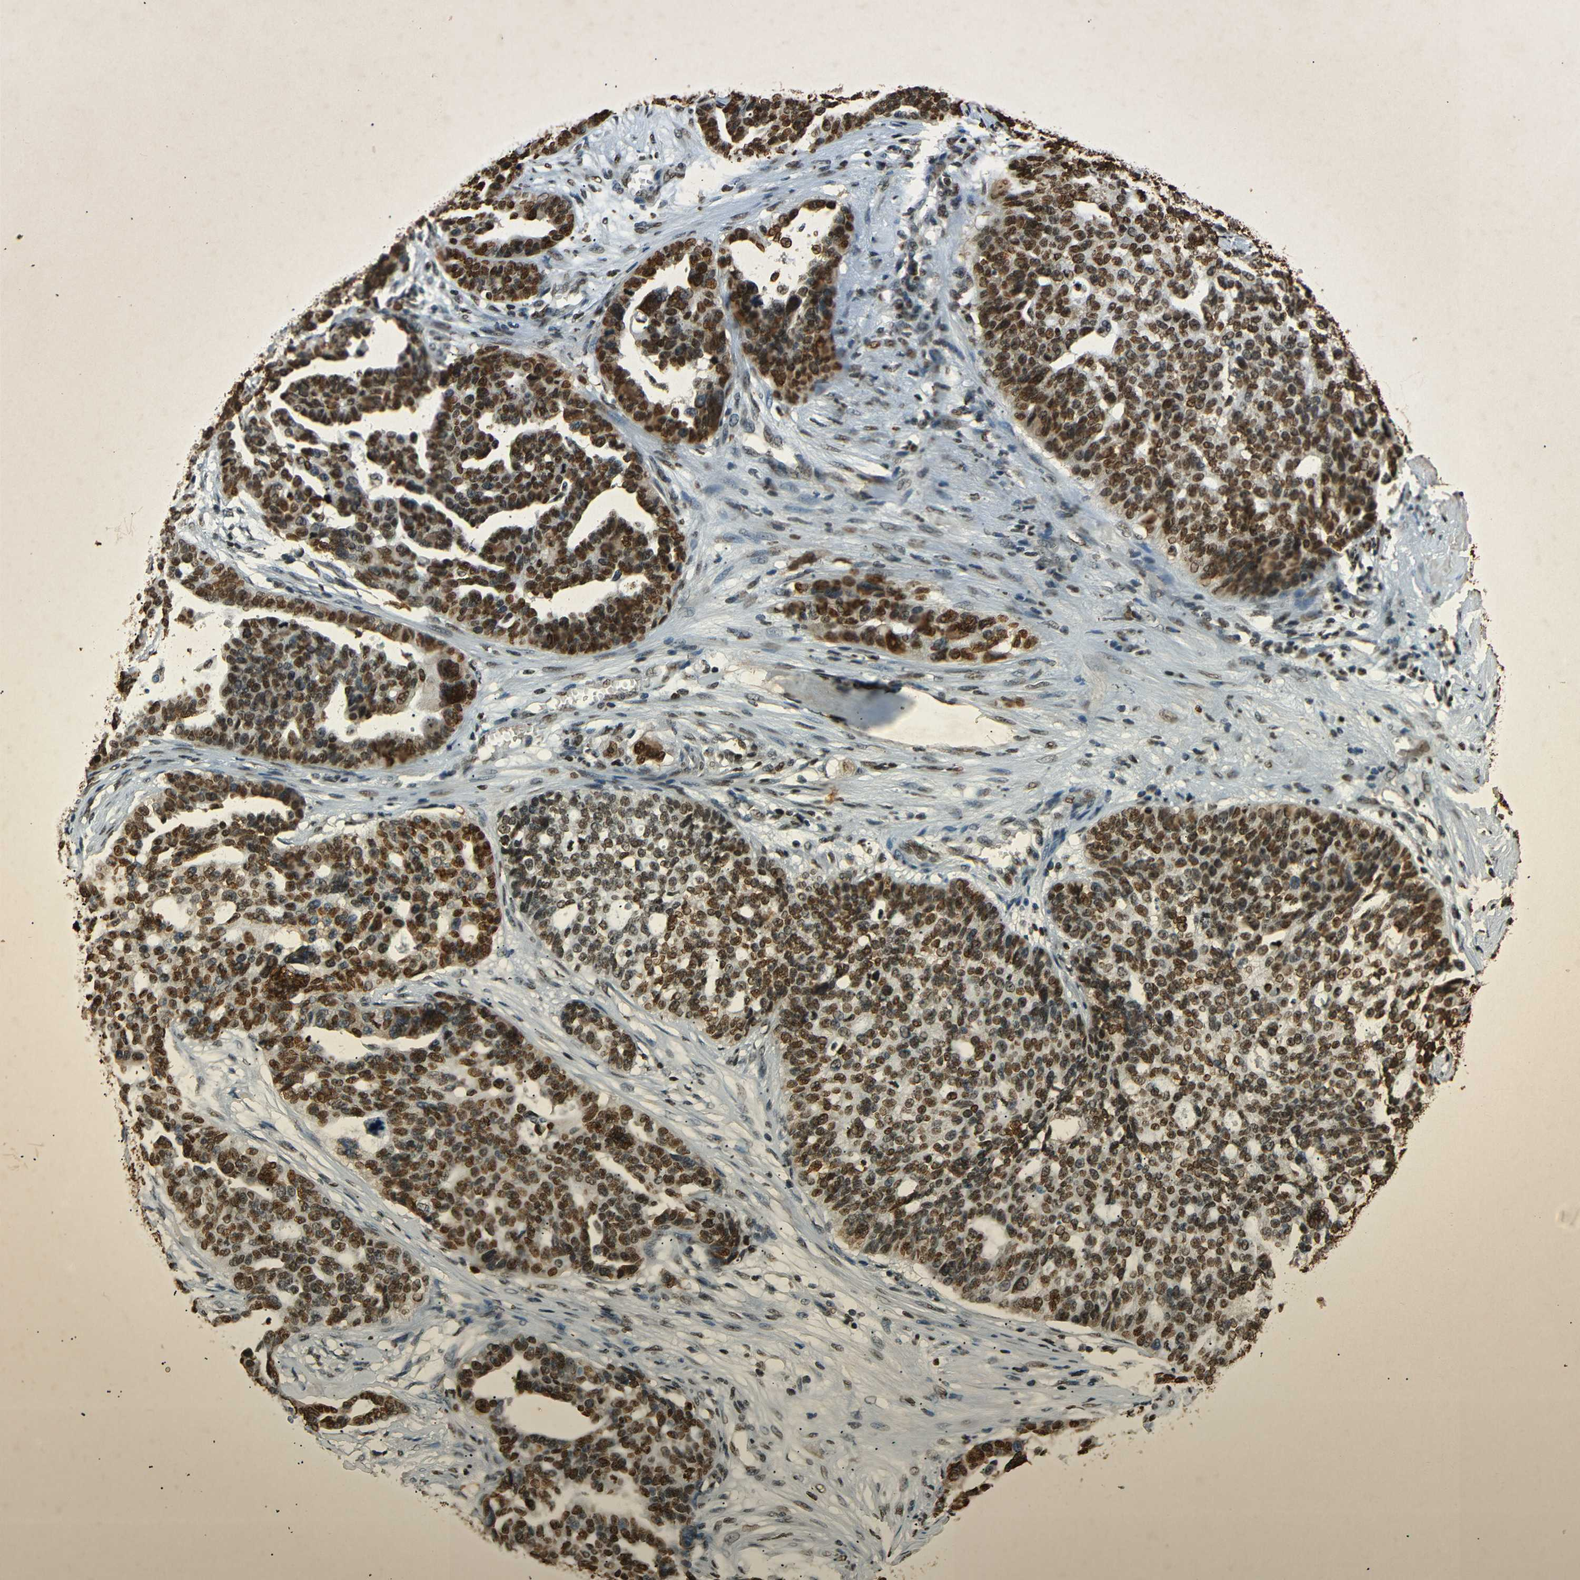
{"staining": {"intensity": "strong", "quantity": ">75%", "location": "nuclear"}, "tissue": "ovarian cancer", "cell_type": "Tumor cells", "image_type": "cancer", "snomed": [{"axis": "morphology", "description": "Cystadenocarcinoma, serous, NOS"}, {"axis": "topography", "description": "Ovary"}], "caption": "Tumor cells show high levels of strong nuclear staining in approximately >75% of cells in human serous cystadenocarcinoma (ovarian).", "gene": "HMGN1", "patient": {"sex": "female", "age": 59}}